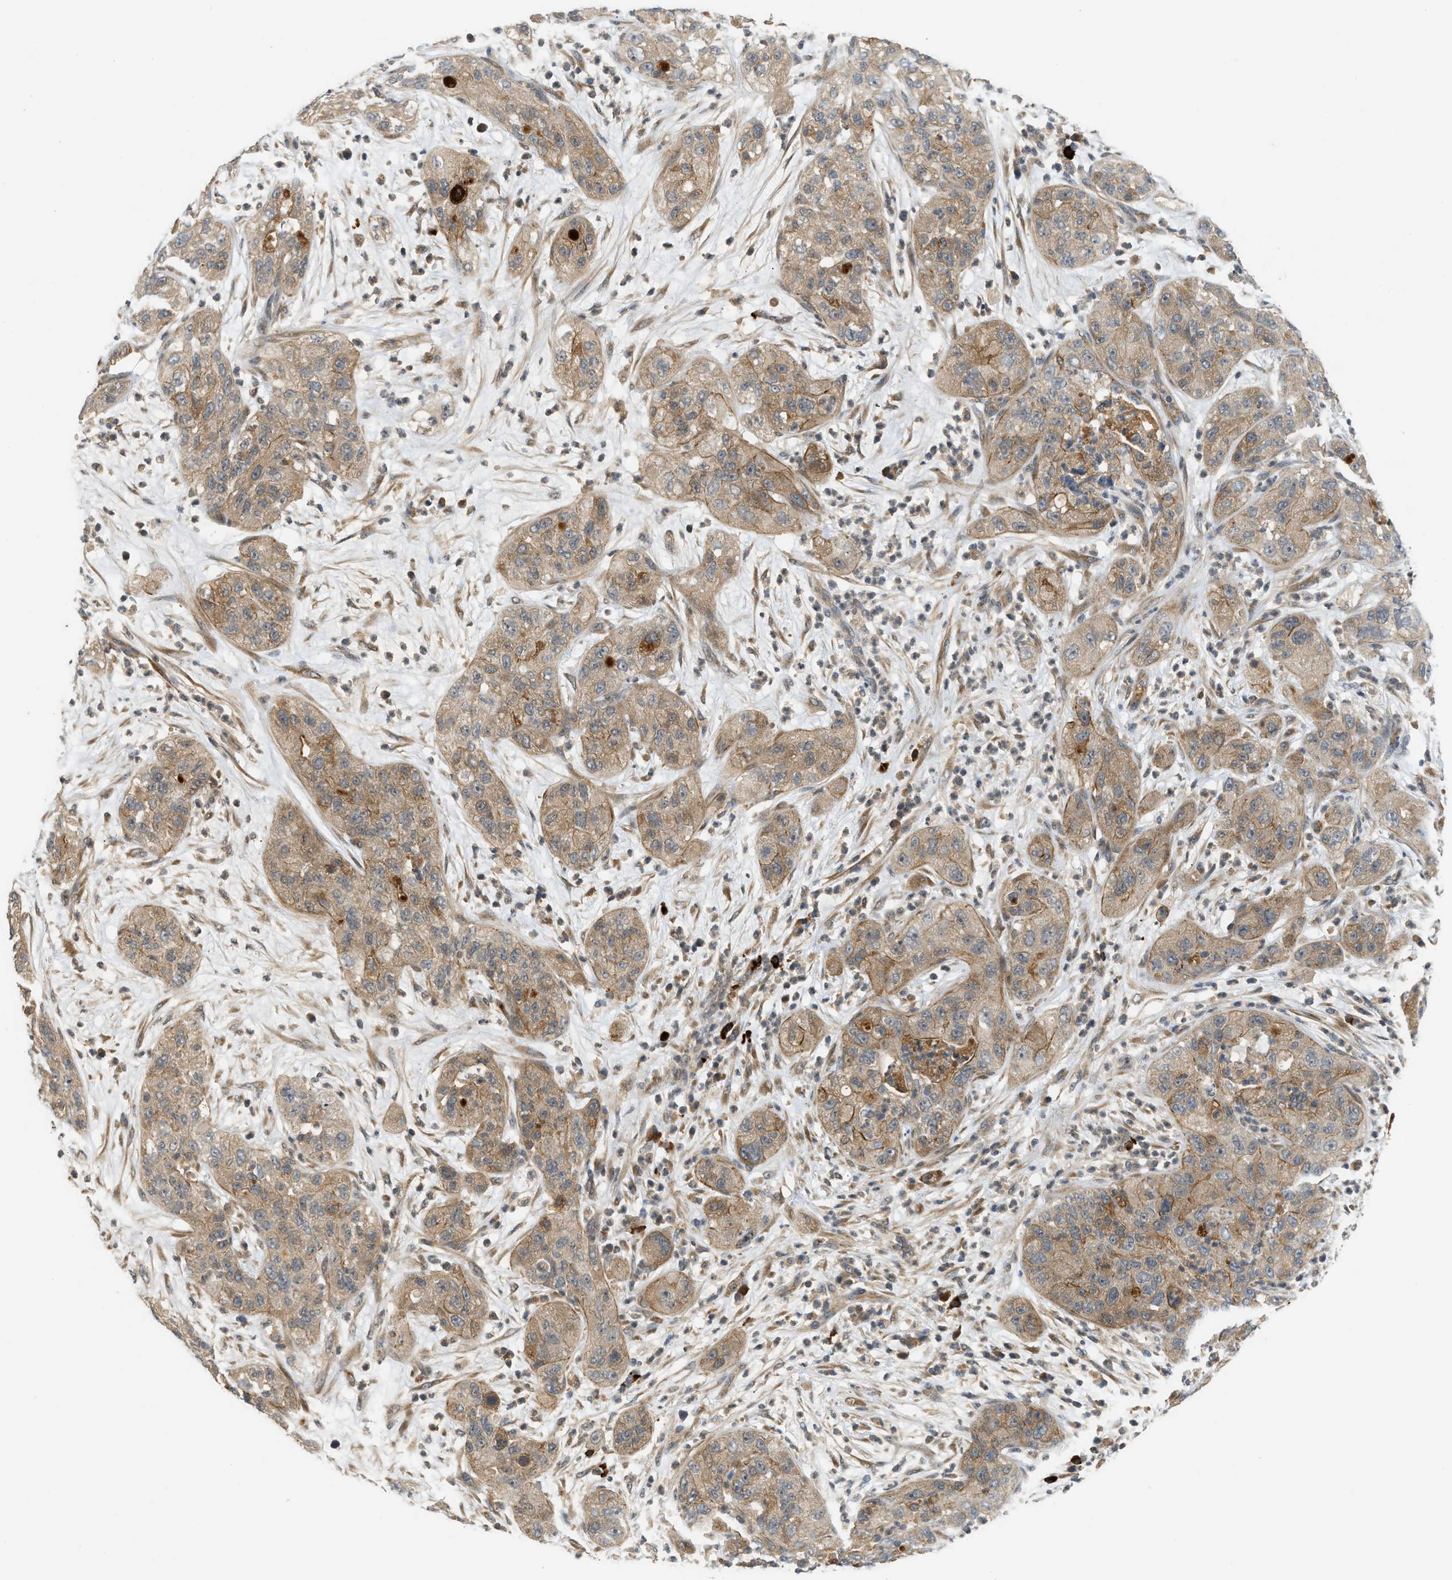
{"staining": {"intensity": "moderate", "quantity": ">75%", "location": "cytoplasmic/membranous"}, "tissue": "pancreatic cancer", "cell_type": "Tumor cells", "image_type": "cancer", "snomed": [{"axis": "morphology", "description": "Adenocarcinoma, NOS"}, {"axis": "topography", "description": "Pancreas"}], "caption": "Human adenocarcinoma (pancreatic) stained for a protein (brown) reveals moderate cytoplasmic/membranous positive expression in about >75% of tumor cells.", "gene": "ADCY8", "patient": {"sex": "female", "age": 78}}